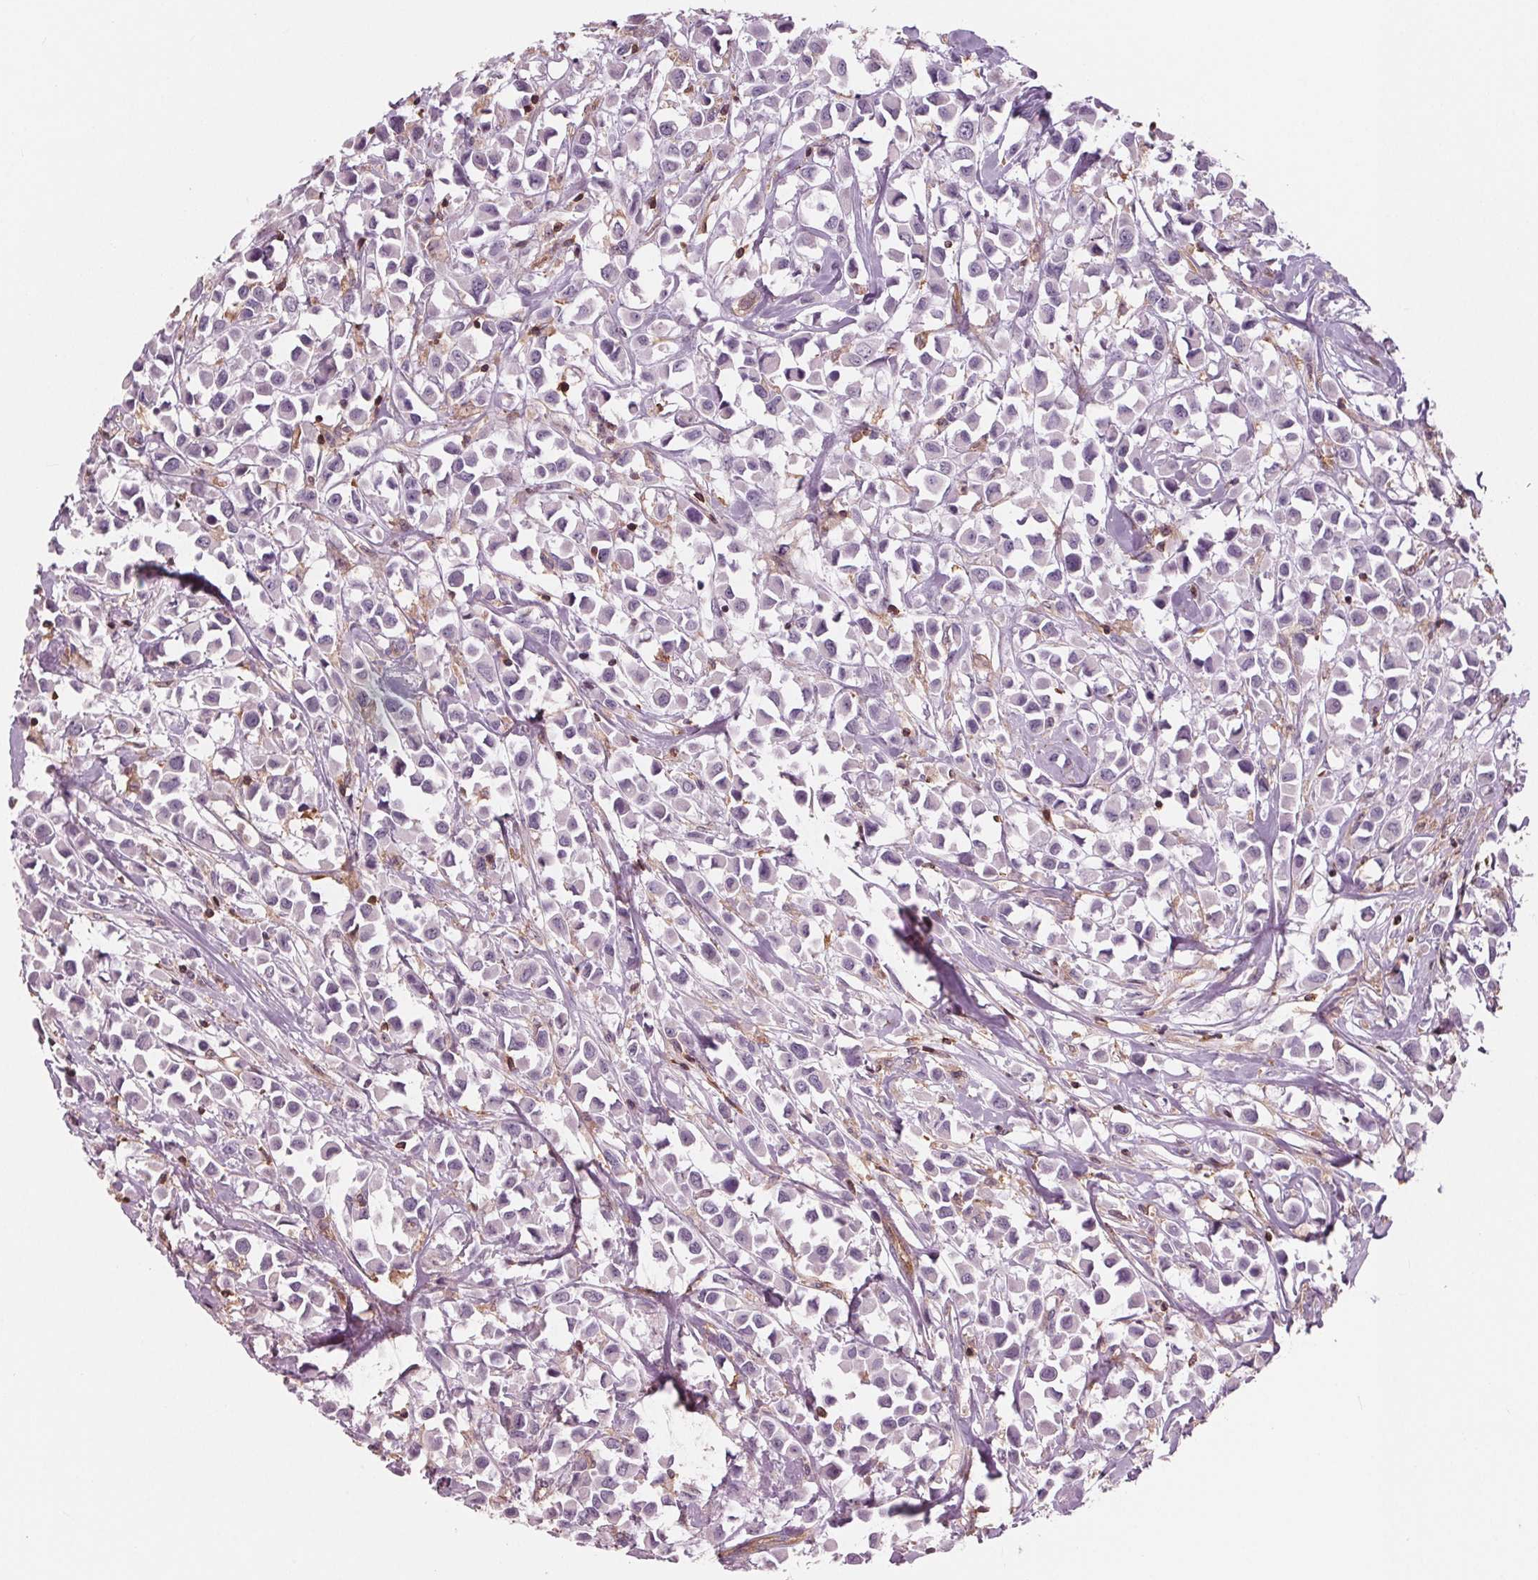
{"staining": {"intensity": "negative", "quantity": "none", "location": "none"}, "tissue": "breast cancer", "cell_type": "Tumor cells", "image_type": "cancer", "snomed": [{"axis": "morphology", "description": "Duct carcinoma"}, {"axis": "topography", "description": "Breast"}], "caption": "This micrograph is of breast cancer (invasive ductal carcinoma) stained with immunohistochemistry to label a protein in brown with the nuclei are counter-stained blue. There is no positivity in tumor cells.", "gene": "ARHGAP25", "patient": {"sex": "female", "age": 61}}